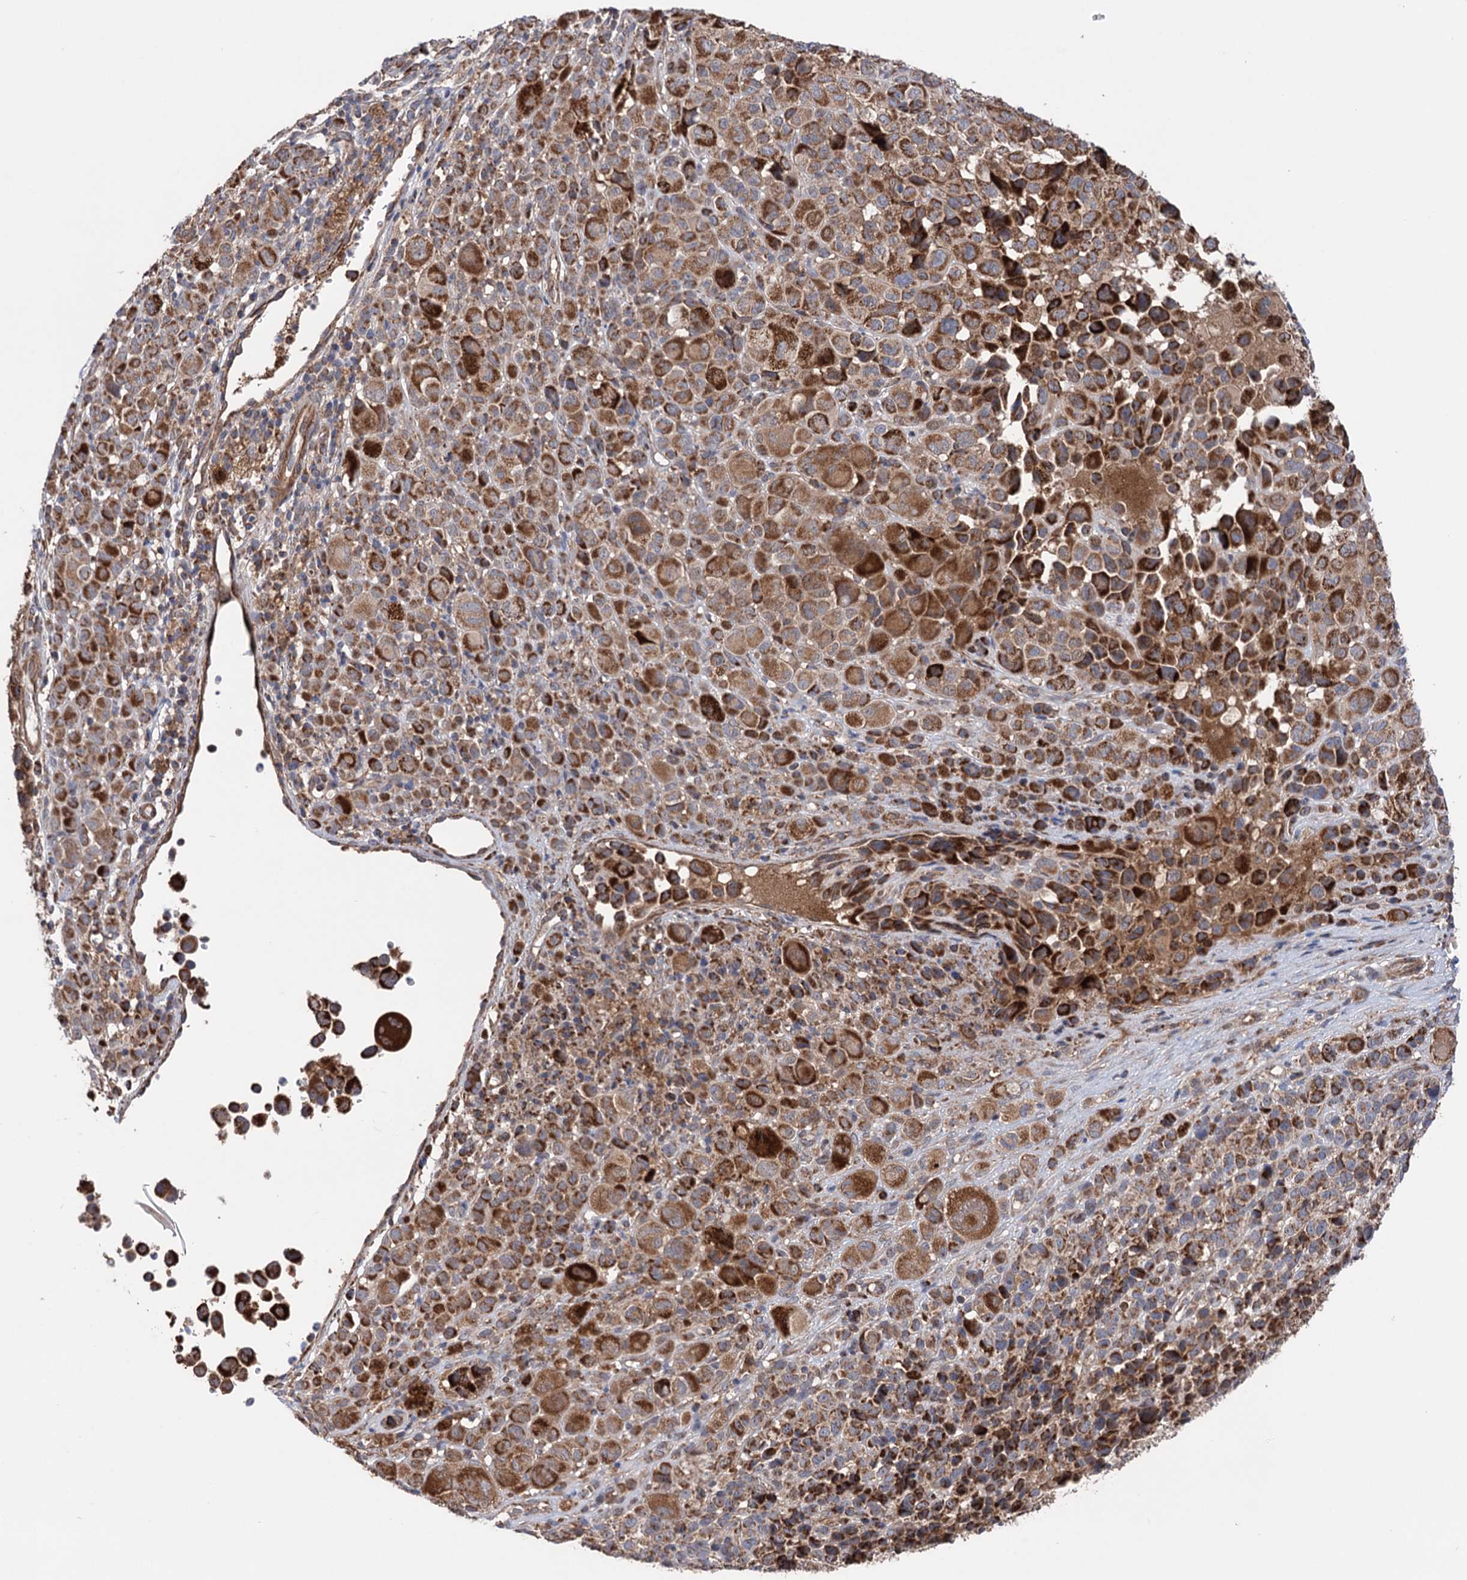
{"staining": {"intensity": "moderate", "quantity": ">75%", "location": "cytoplasmic/membranous"}, "tissue": "melanoma", "cell_type": "Tumor cells", "image_type": "cancer", "snomed": [{"axis": "morphology", "description": "Malignant melanoma, NOS"}, {"axis": "topography", "description": "Skin of trunk"}], "caption": "IHC (DAB) staining of human malignant melanoma demonstrates moderate cytoplasmic/membranous protein staining in approximately >75% of tumor cells.", "gene": "SUCLA2", "patient": {"sex": "male", "age": 71}}